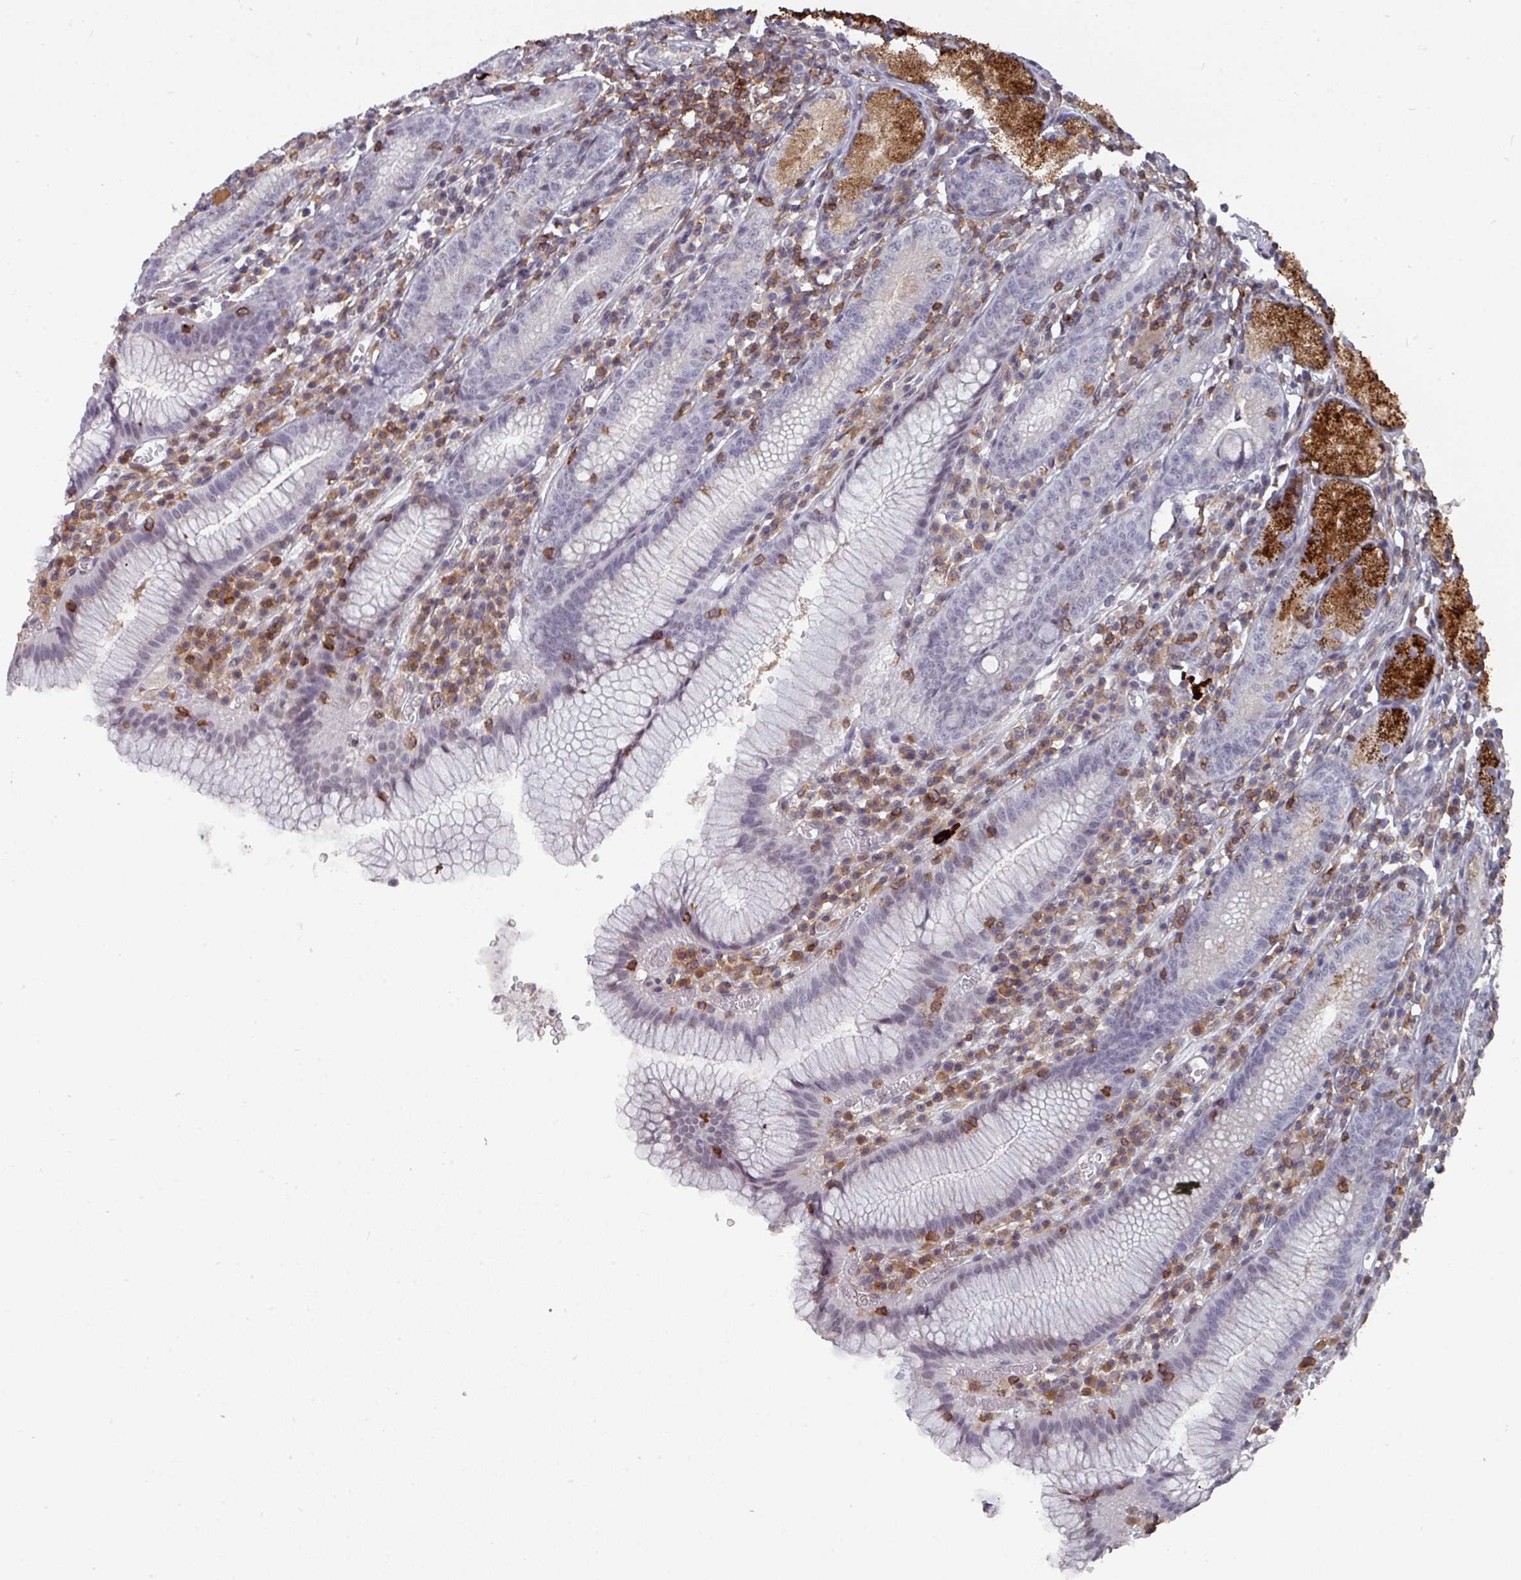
{"staining": {"intensity": "weak", "quantity": "<25%", "location": "nuclear"}, "tissue": "stomach", "cell_type": "Glandular cells", "image_type": "normal", "snomed": [{"axis": "morphology", "description": "Normal tissue, NOS"}, {"axis": "topography", "description": "Stomach"}], "caption": "A high-resolution photomicrograph shows IHC staining of normal stomach, which exhibits no significant expression in glandular cells.", "gene": "RASAL3", "patient": {"sex": "male", "age": 55}}